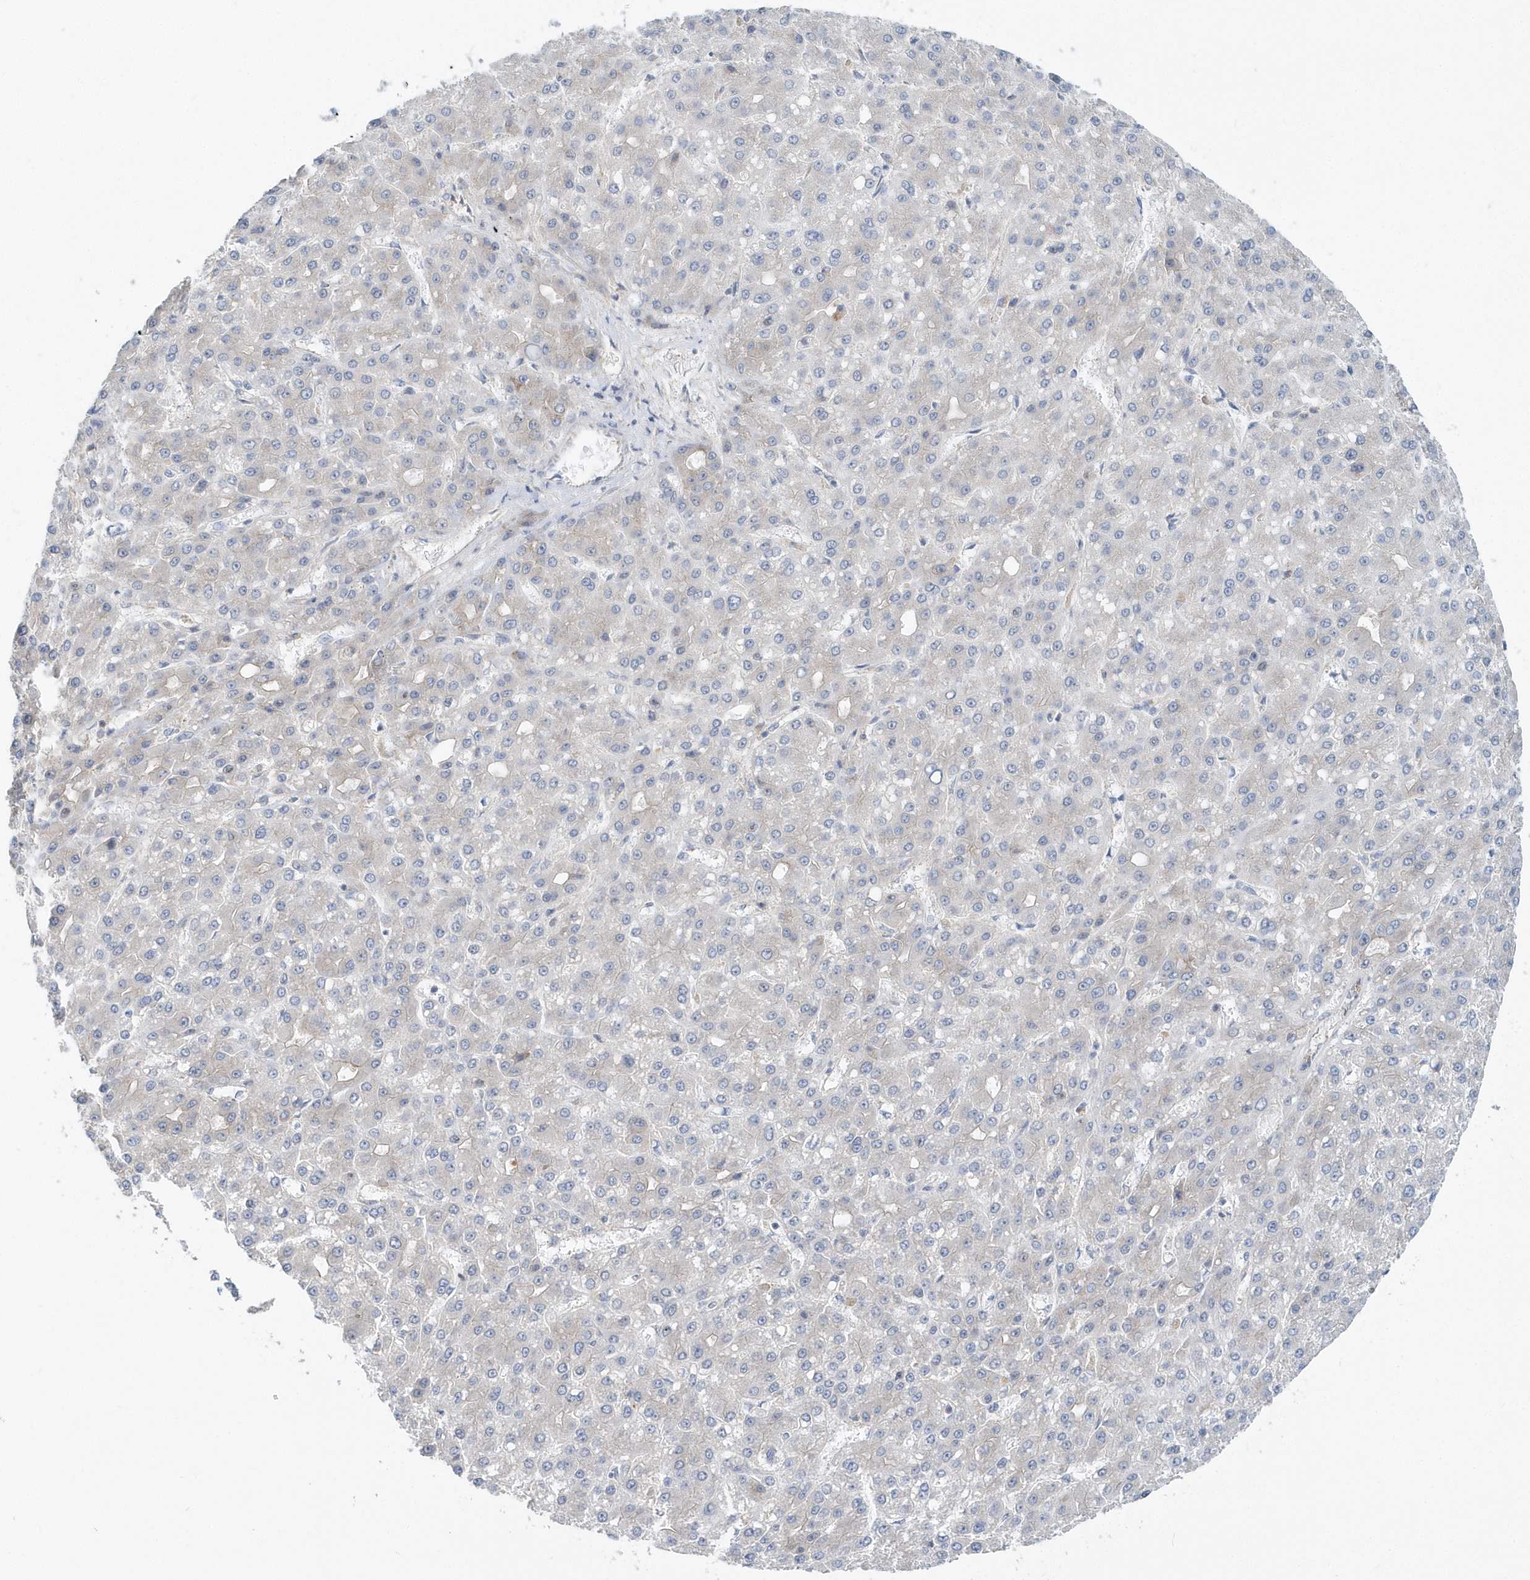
{"staining": {"intensity": "negative", "quantity": "none", "location": "none"}, "tissue": "liver cancer", "cell_type": "Tumor cells", "image_type": "cancer", "snomed": [{"axis": "morphology", "description": "Carcinoma, Hepatocellular, NOS"}, {"axis": "topography", "description": "Liver"}], "caption": "The photomicrograph exhibits no staining of tumor cells in liver cancer.", "gene": "EIF3C", "patient": {"sex": "male", "age": 67}}